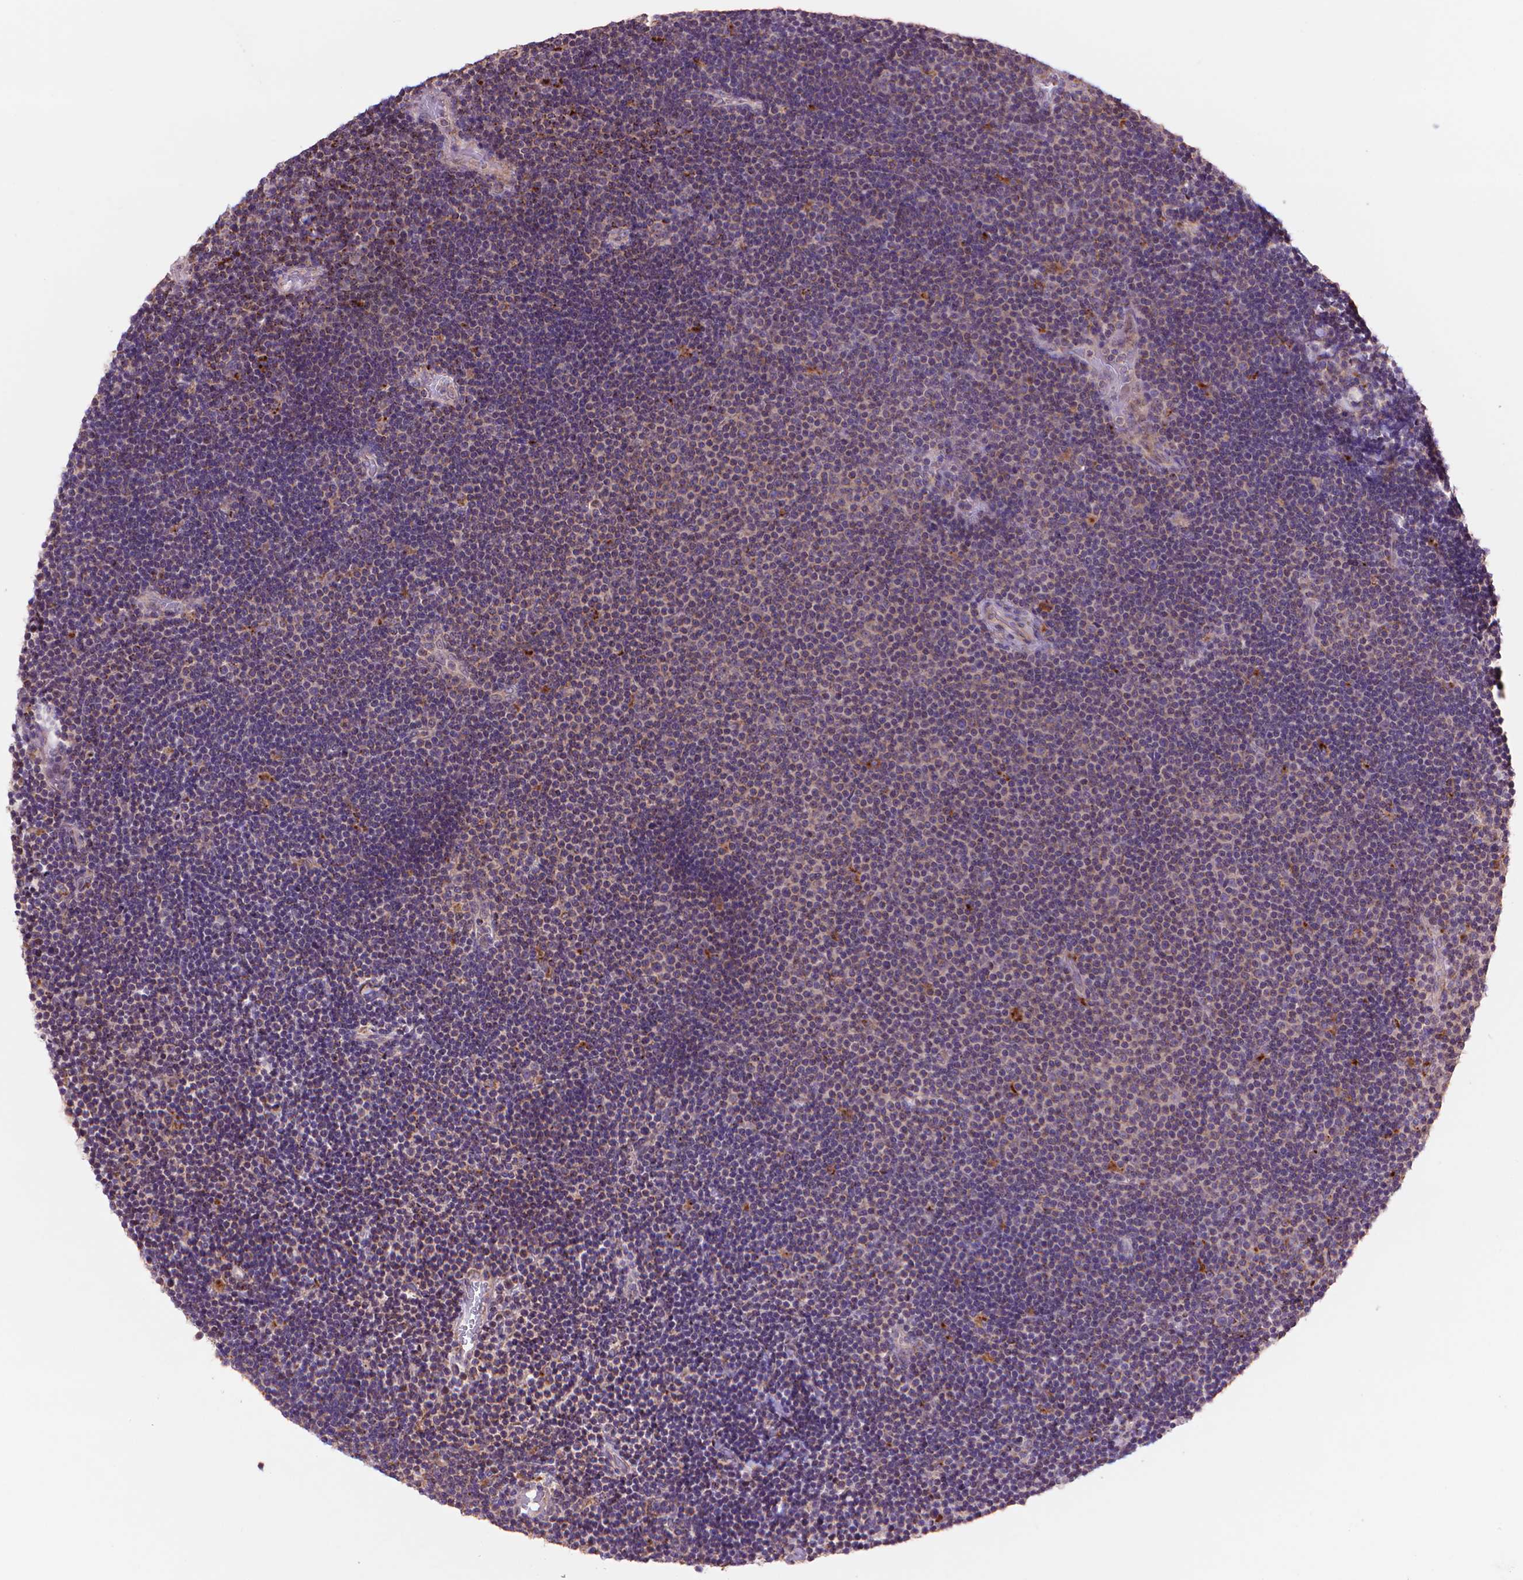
{"staining": {"intensity": "weak", "quantity": "25%-75%", "location": "cytoplasmic/membranous"}, "tissue": "lymphoma", "cell_type": "Tumor cells", "image_type": "cancer", "snomed": [{"axis": "morphology", "description": "Malignant lymphoma, non-Hodgkin's type, Low grade"}, {"axis": "topography", "description": "Brain"}], "caption": "This micrograph demonstrates immunohistochemistry staining of low-grade malignant lymphoma, non-Hodgkin's type, with low weak cytoplasmic/membranous expression in approximately 25%-75% of tumor cells.", "gene": "GLB1", "patient": {"sex": "female", "age": 66}}